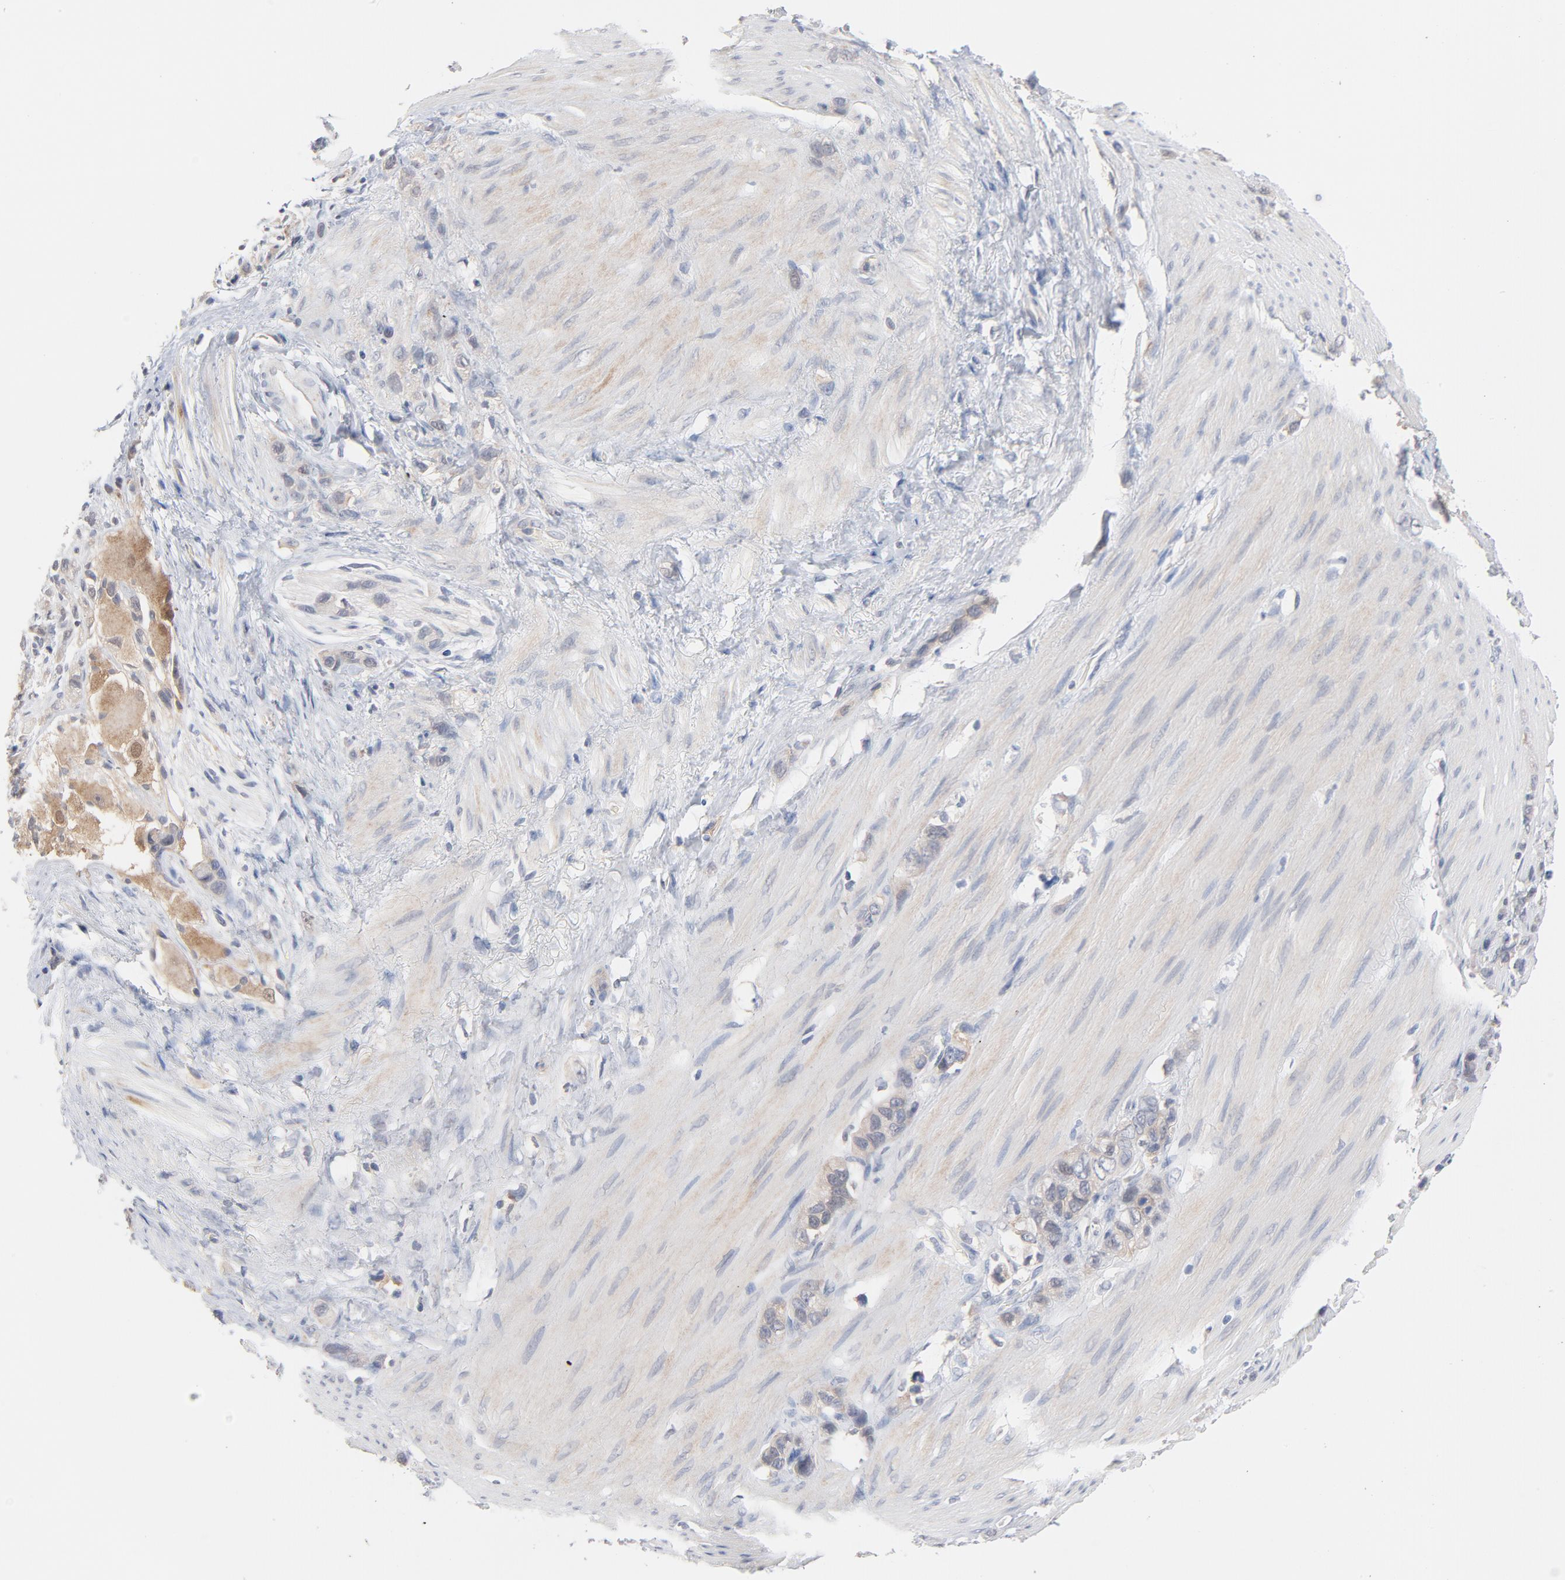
{"staining": {"intensity": "negative", "quantity": "none", "location": "none"}, "tissue": "stomach cancer", "cell_type": "Tumor cells", "image_type": "cancer", "snomed": [{"axis": "morphology", "description": "Normal tissue, NOS"}, {"axis": "morphology", "description": "Adenocarcinoma, NOS"}, {"axis": "morphology", "description": "Adenocarcinoma, High grade"}, {"axis": "topography", "description": "Stomach, upper"}, {"axis": "topography", "description": "Stomach"}], "caption": "Immunohistochemistry of human adenocarcinoma (stomach) demonstrates no positivity in tumor cells. (Brightfield microscopy of DAB IHC at high magnification).", "gene": "UBL4A", "patient": {"sex": "female", "age": 65}}